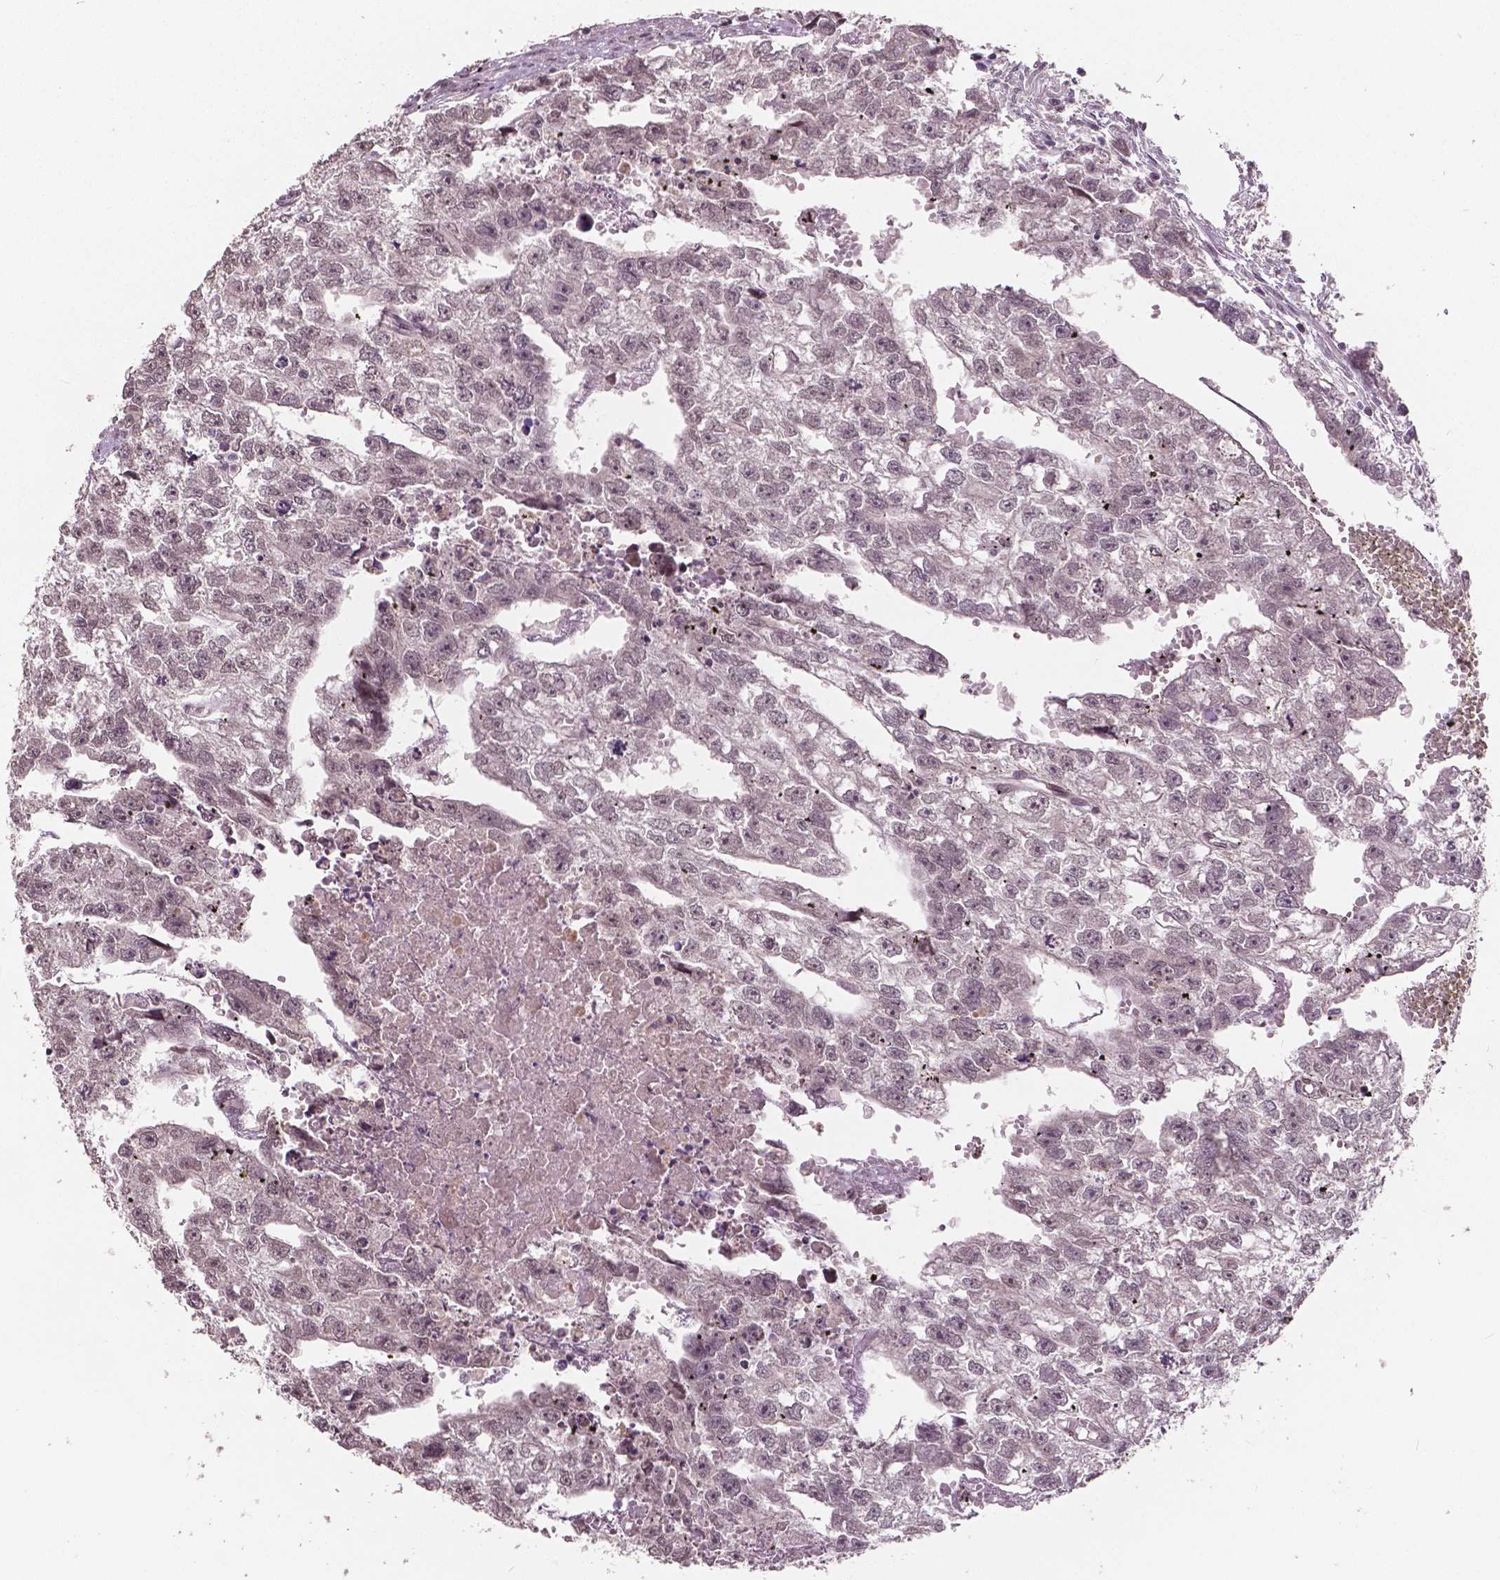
{"staining": {"intensity": "negative", "quantity": "none", "location": "none"}, "tissue": "testis cancer", "cell_type": "Tumor cells", "image_type": "cancer", "snomed": [{"axis": "morphology", "description": "Carcinoma, Embryonal, NOS"}, {"axis": "morphology", "description": "Teratoma, malignant, NOS"}, {"axis": "topography", "description": "Testis"}], "caption": "Tumor cells show no significant protein expression in testis cancer.", "gene": "HMBOX1", "patient": {"sex": "male", "age": 44}}